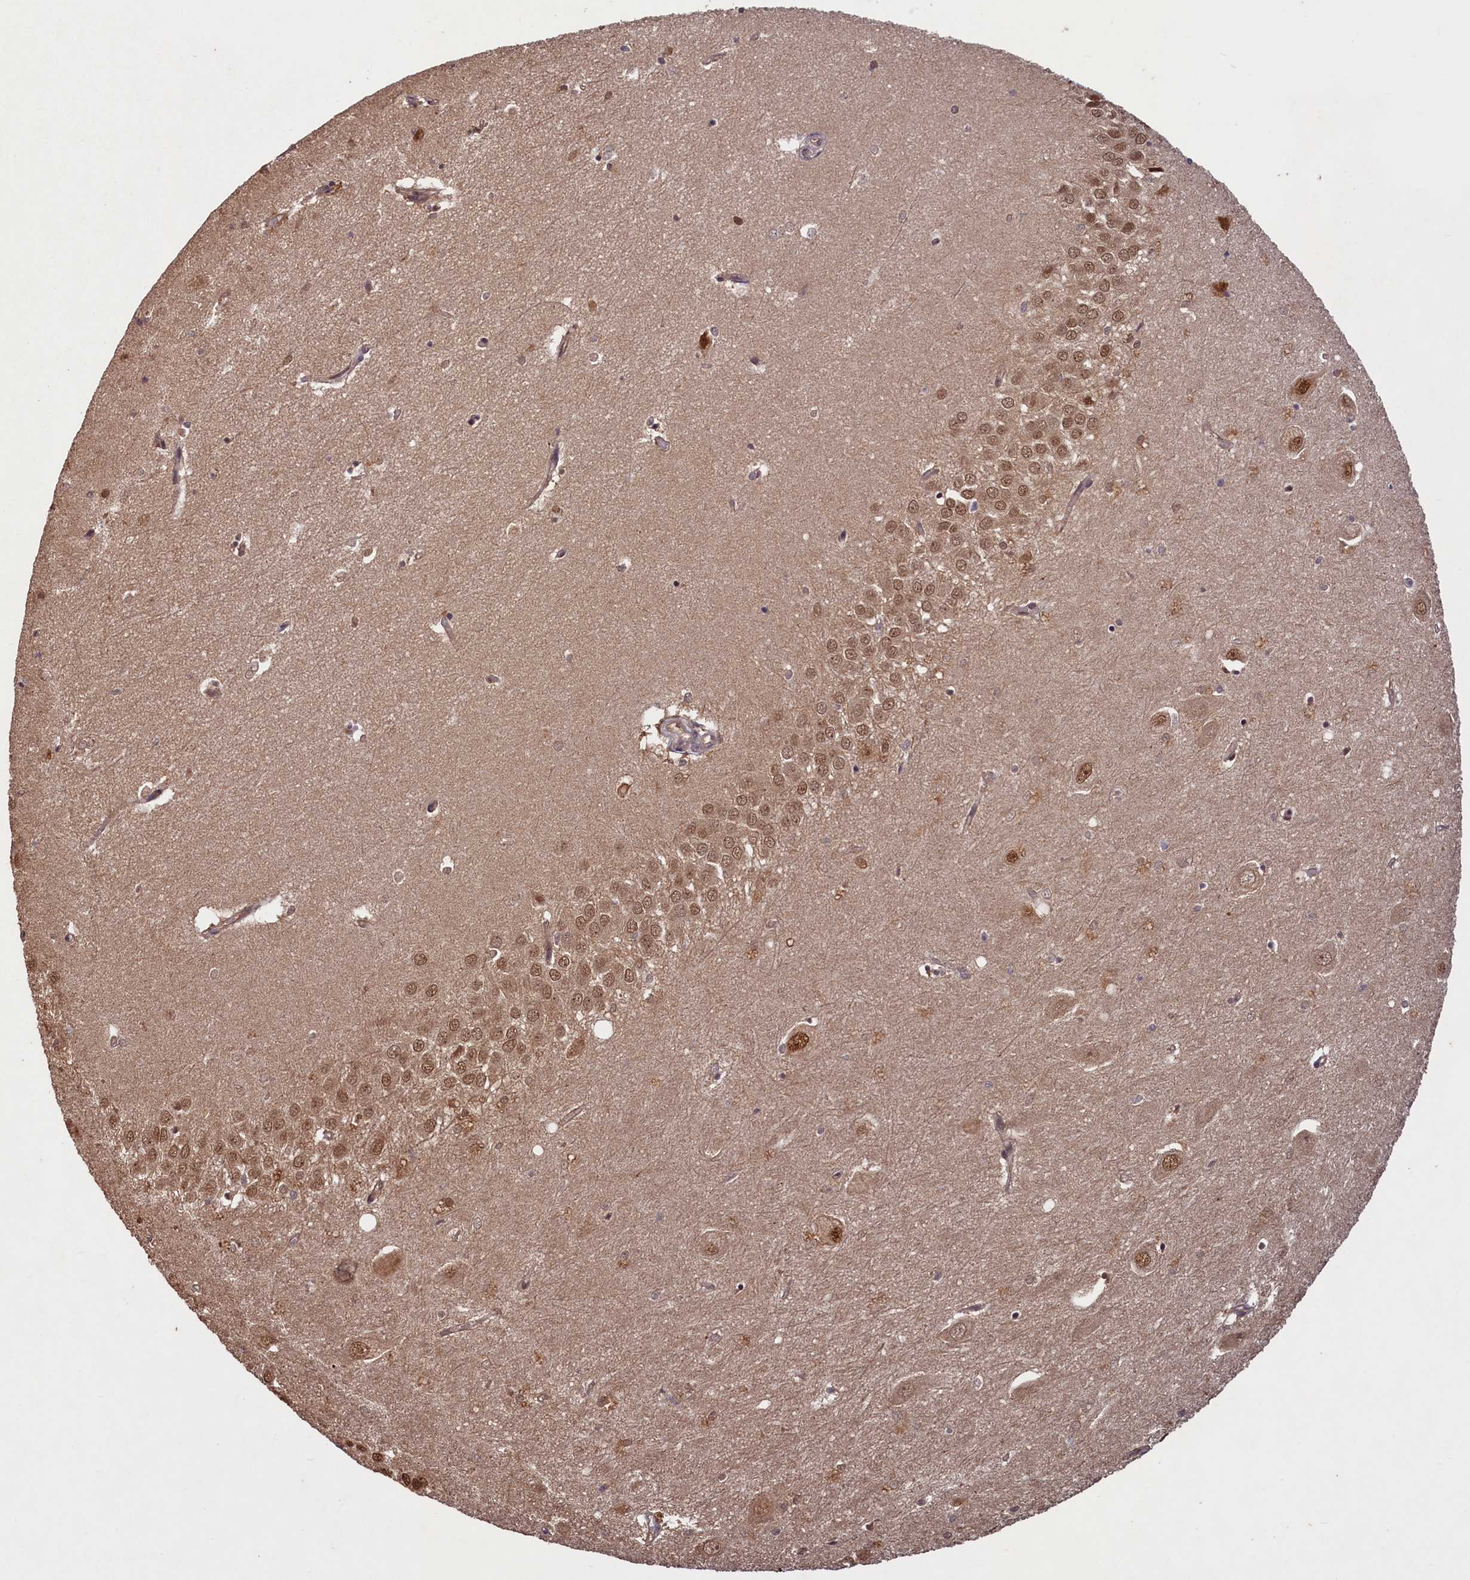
{"staining": {"intensity": "moderate", "quantity": "<25%", "location": "nuclear"}, "tissue": "hippocampus", "cell_type": "Glial cells", "image_type": "normal", "snomed": [{"axis": "morphology", "description": "Normal tissue, NOS"}, {"axis": "topography", "description": "Hippocampus"}], "caption": "Glial cells demonstrate low levels of moderate nuclear expression in approximately <25% of cells in normal human hippocampus.", "gene": "NAE1", "patient": {"sex": "female", "age": 64}}